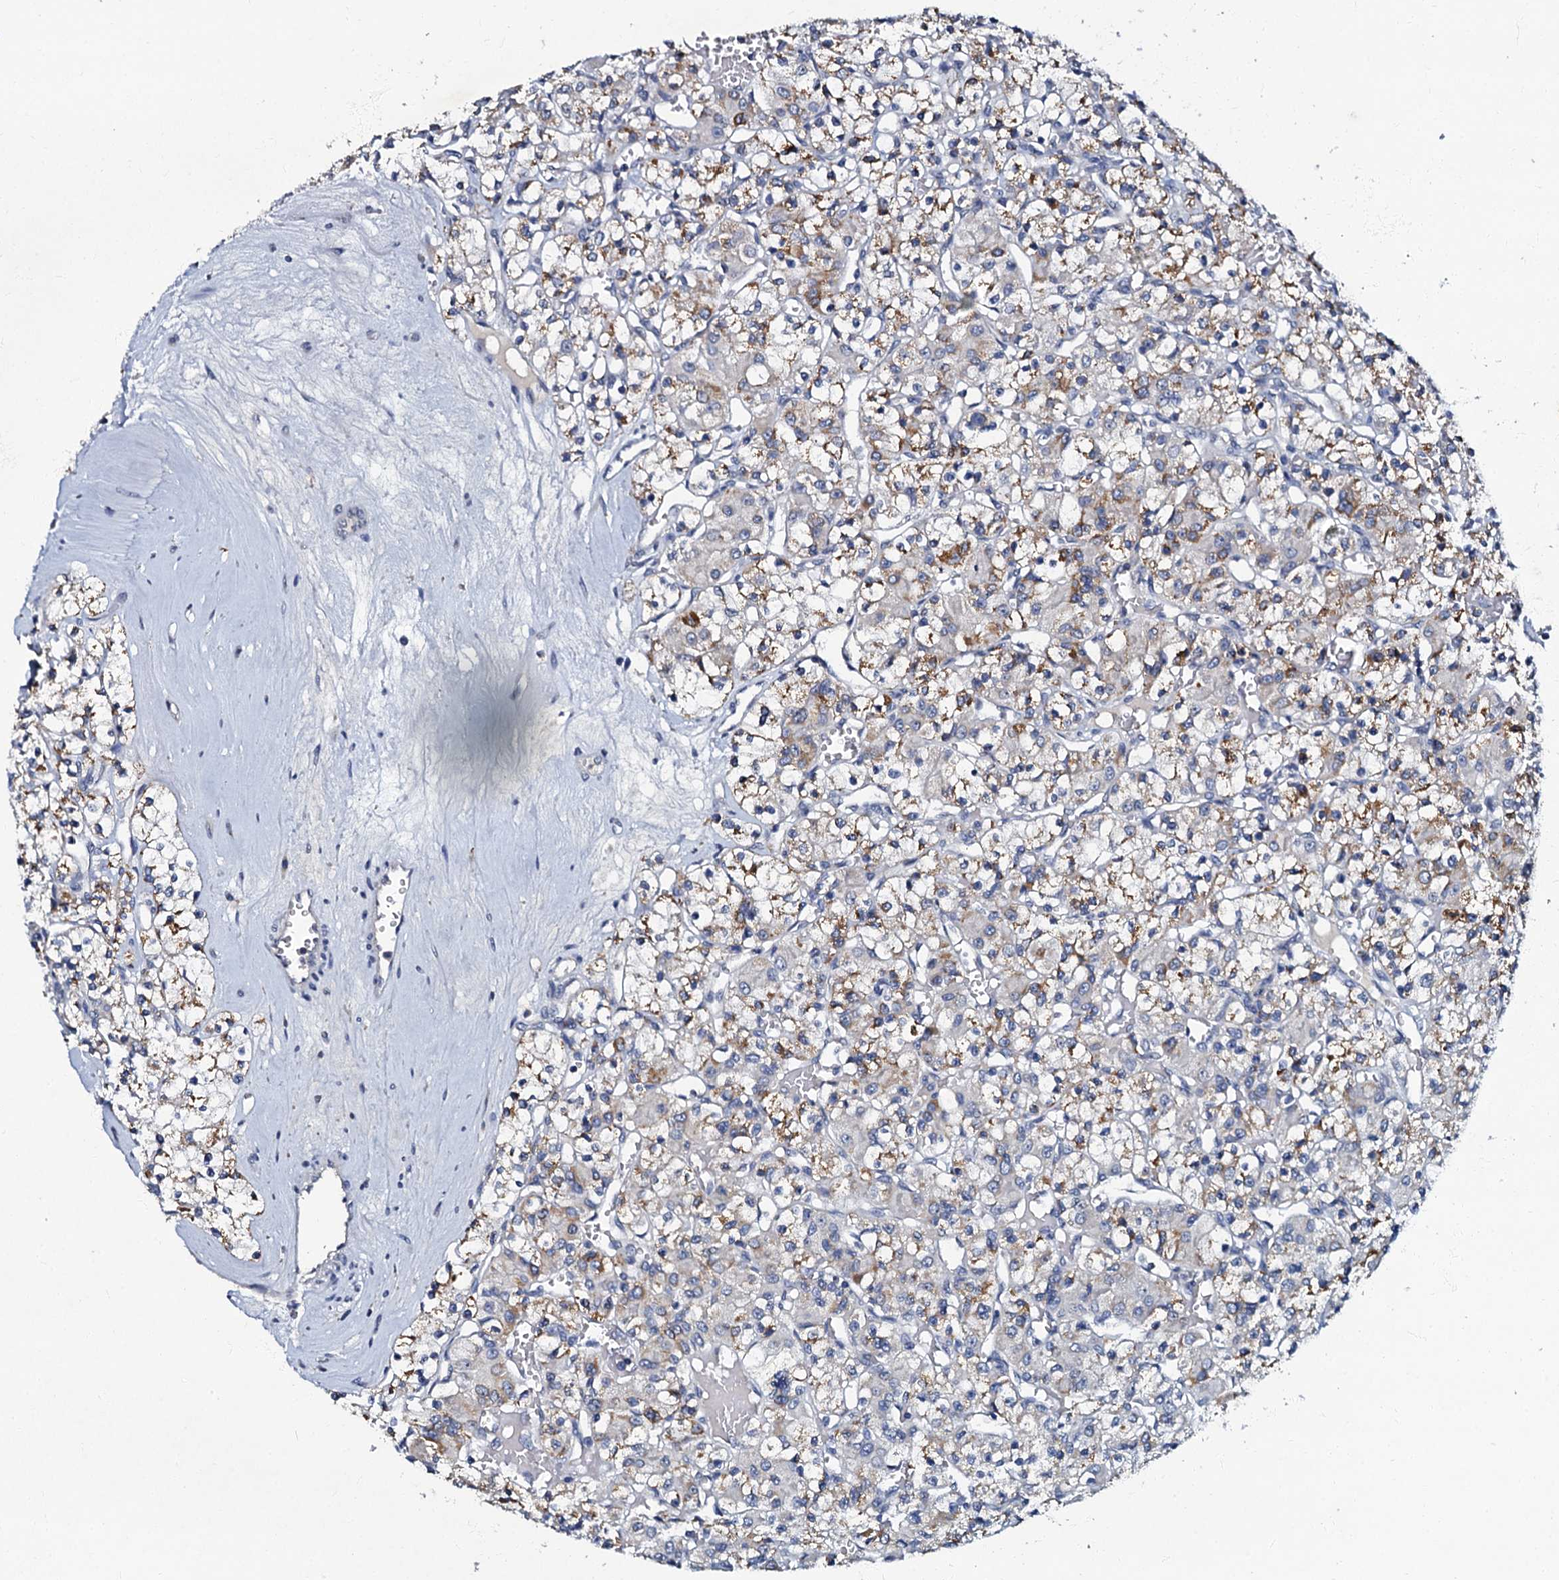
{"staining": {"intensity": "moderate", "quantity": "<25%", "location": "cytoplasmic/membranous"}, "tissue": "renal cancer", "cell_type": "Tumor cells", "image_type": "cancer", "snomed": [{"axis": "morphology", "description": "Adenocarcinoma, NOS"}, {"axis": "topography", "description": "Kidney"}], "caption": "Moderate cytoplasmic/membranous expression is appreciated in approximately <25% of tumor cells in renal cancer (adenocarcinoma). Ihc stains the protein in brown and the nuclei are stained blue.", "gene": "OLAH", "patient": {"sex": "female", "age": 59}}